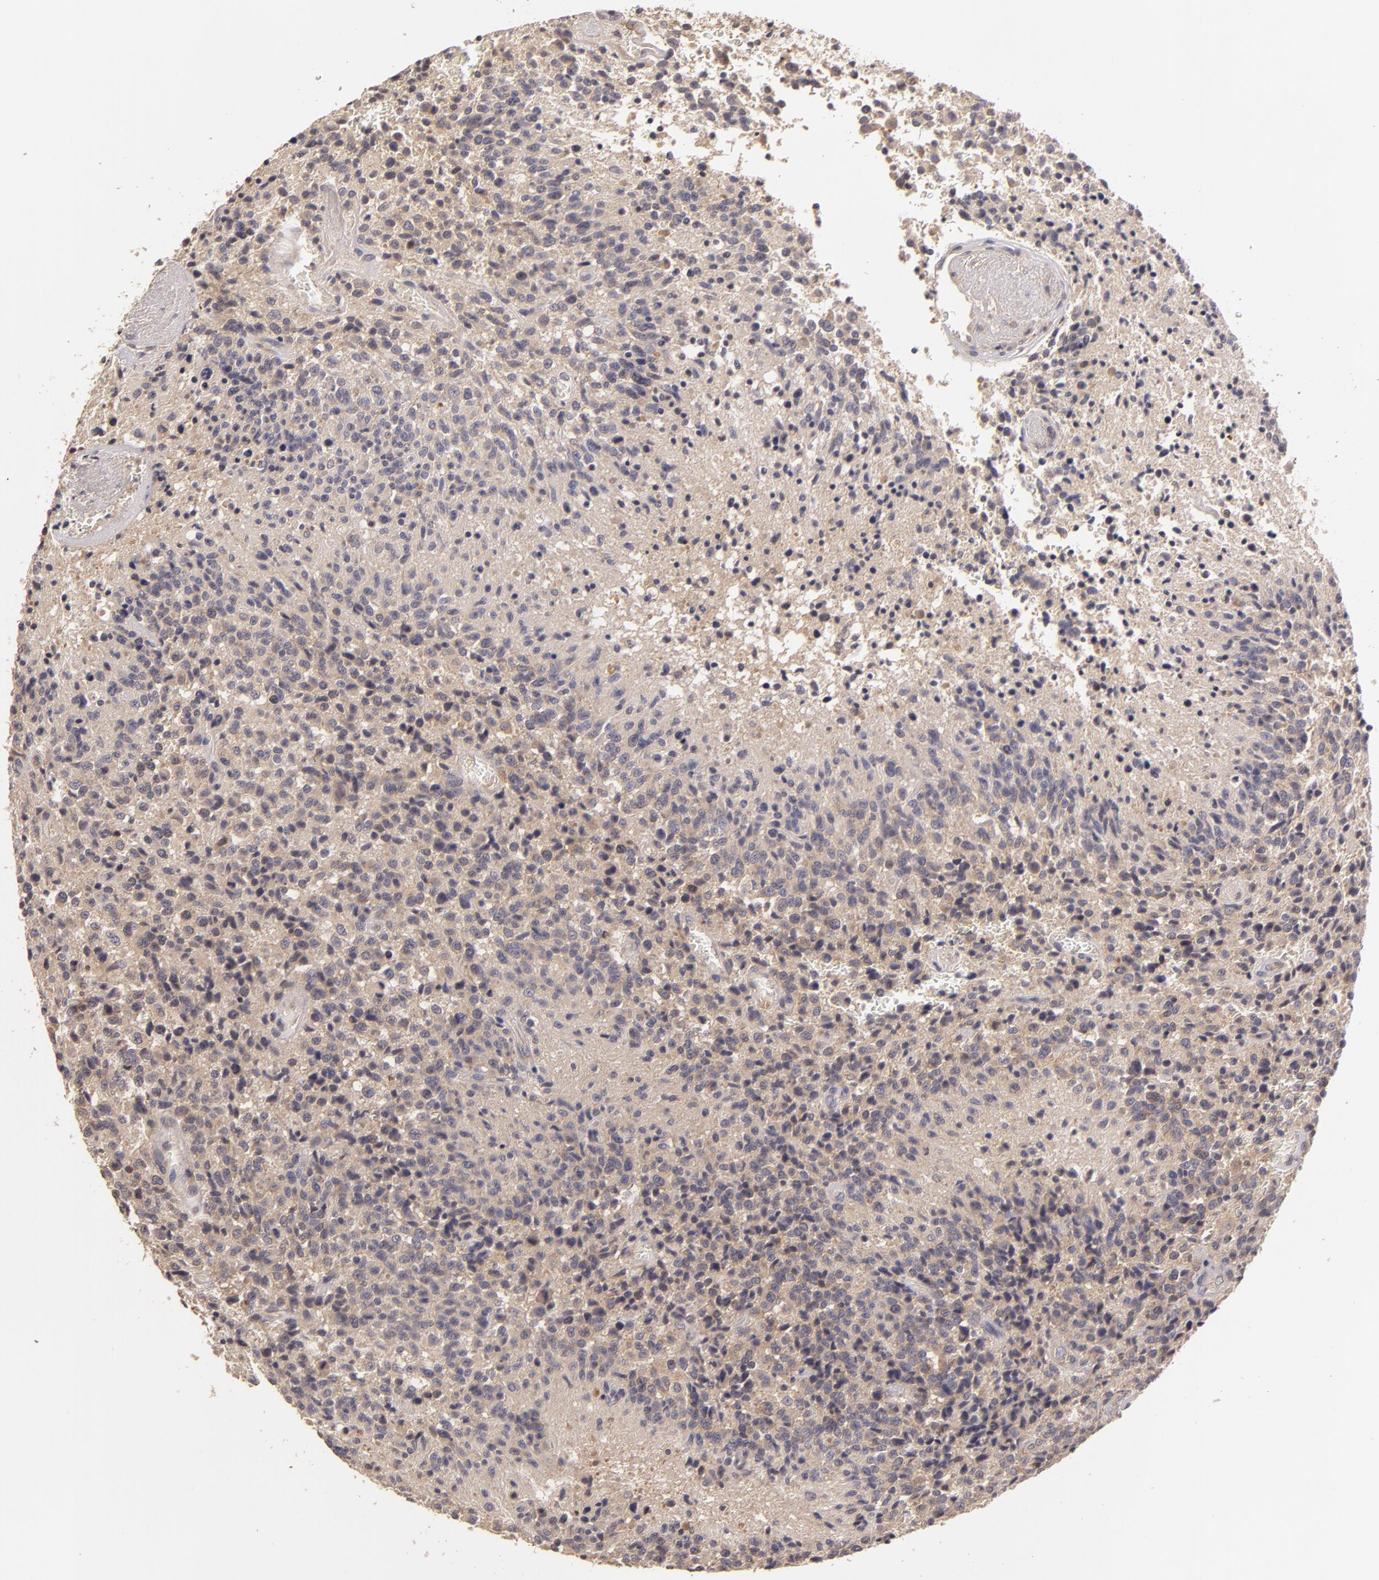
{"staining": {"intensity": "moderate", "quantity": "25%-75%", "location": "cytoplasmic/membranous"}, "tissue": "glioma", "cell_type": "Tumor cells", "image_type": "cancer", "snomed": [{"axis": "morphology", "description": "Glioma, malignant, High grade"}, {"axis": "topography", "description": "Brain"}], "caption": "Protein staining by immunohistochemistry (IHC) shows moderate cytoplasmic/membranous expression in about 25%-75% of tumor cells in glioma.", "gene": "UPF3B", "patient": {"sex": "male", "age": 36}}